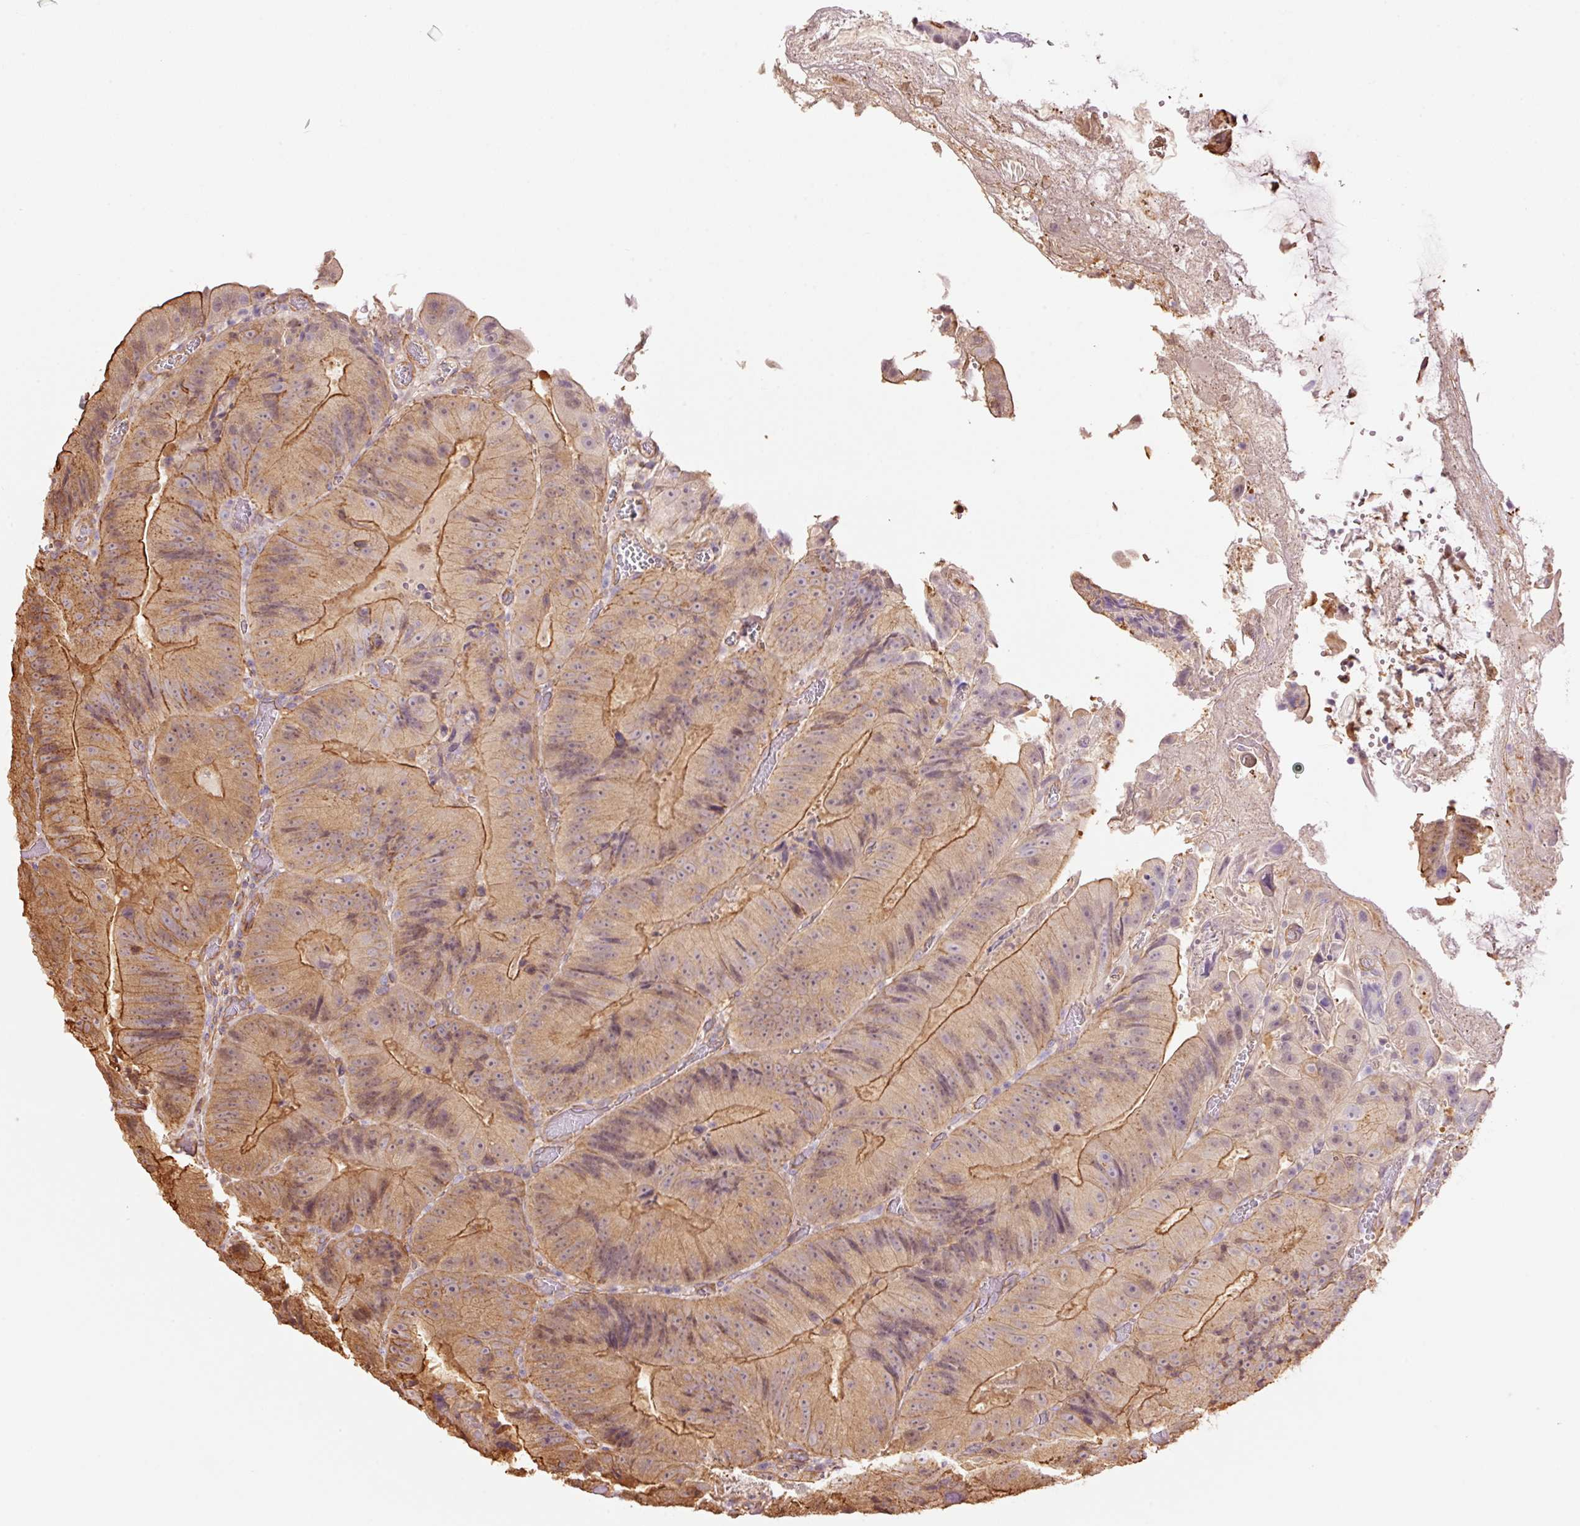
{"staining": {"intensity": "moderate", "quantity": ">75%", "location": "cytoplasmic/membranous"}, "tissue": "colorectal cancer", "cell_type": "Tumor cells", "image_type": "cancer", "snomed": [{"axis": "morphology", "description": "Adenocarcinoma, NOS"}, {"axis": "topography", "description": "Colon"}], "caption": "A brown stain shows moderate cytoplasmic/membranous positivity of a protein in human colorectal adenocarcinoma tumor cells.", "gene": "PPP1R1B", "patient": {"sex": "female", "age": 86}}